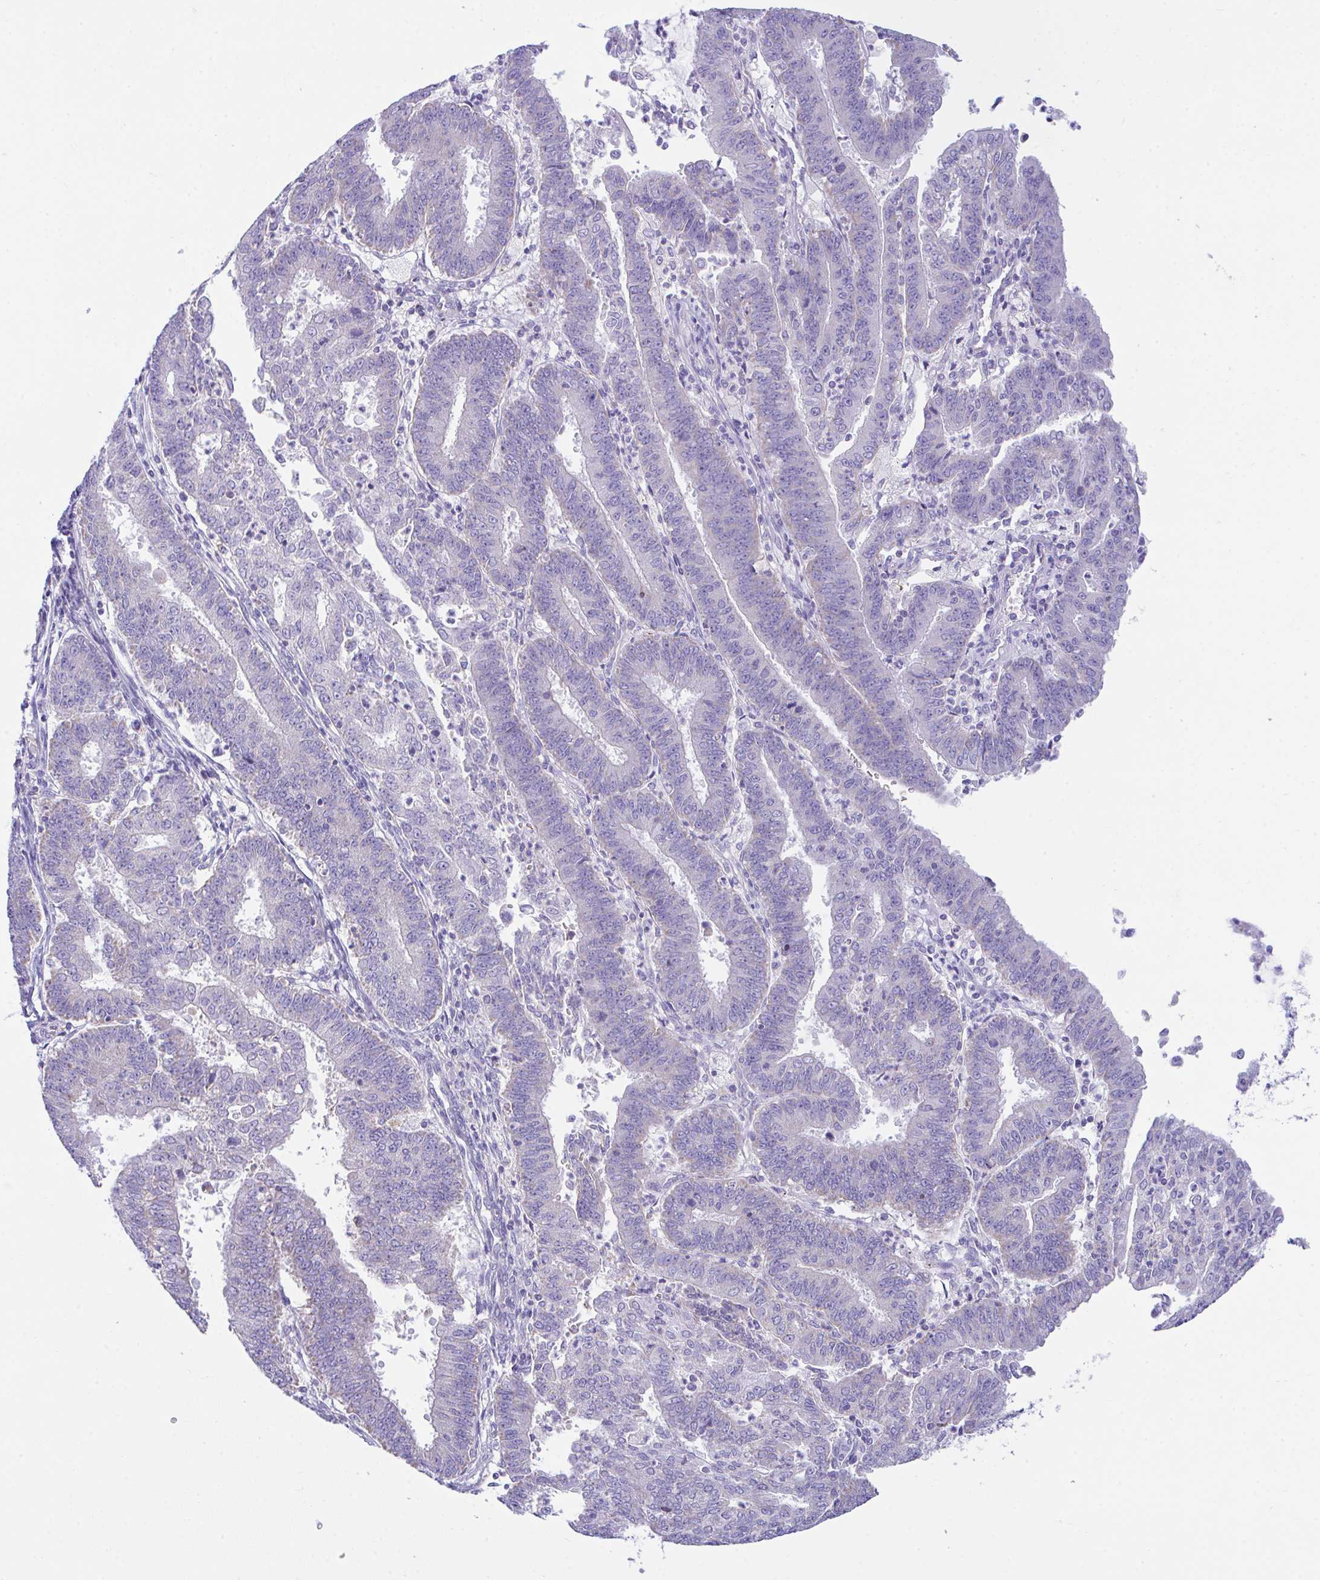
{"staining": {"intensity": "negative", "quantity": "none", "location": "none"}, "tissue": "endometrial cancer", "cell_type": "Tumor cells", "image_type": "cancer", "snomed": [{"axis": "morphology", "description": "Adenocarcinoma, NOS"}, {"axis": "topography", "description": "Endometrium"}], "caption": "The micrograph shows no significant expression in tumor cells of adenocarcinoma (endometrial). (Immunohistochemistry (ihc), brightfield microscopy, high magnification).", "gene": "NLRP8", "patient": {"sex": "female", "age": 73}}